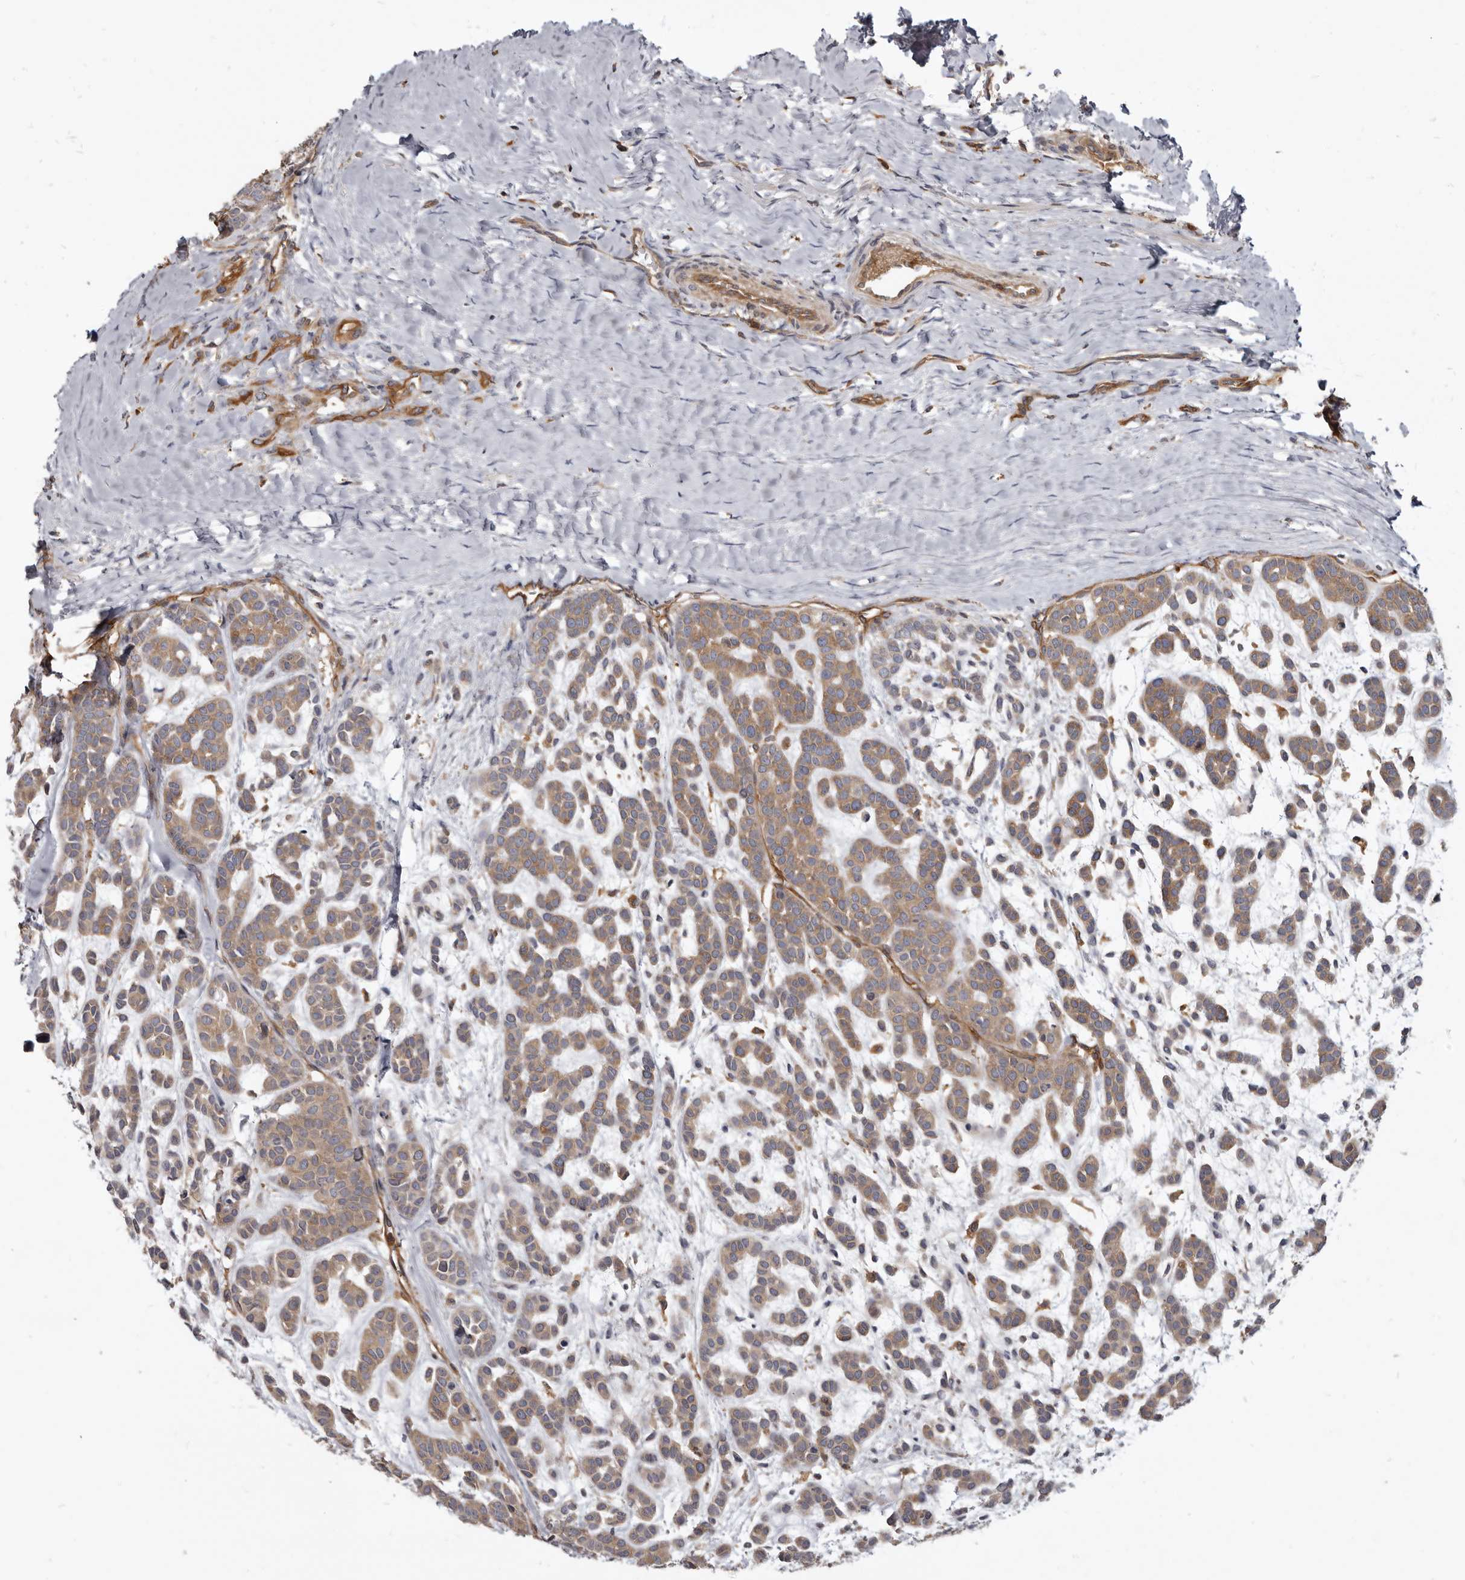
{"staining": {"intensity": "moderate", "quantity": ">75%", "location": "cytoplasmic/membranous"}, "tissue": "head and neck cancer", "cell_type": "Tumor cells", "image_type": "cancer", "snomed": [{"axis": "morphology", "description": "Adenocarcinoma, NOS"}, {"axis": "morphology", "description": "Adenoma, NOS"}, {"axis": "topography", "description": "Head-Neck"}], "caption": "Immunohistochemistry (IHC) photomicrograph of adenoma (head and neck) stained for a protein (brown), which exhibits medium levels of moderate cytoplasmic/membranous positivity in about >75% of tumor cells.", "gene": "CBL", "patient": {"sex": "female", "age": 55}}